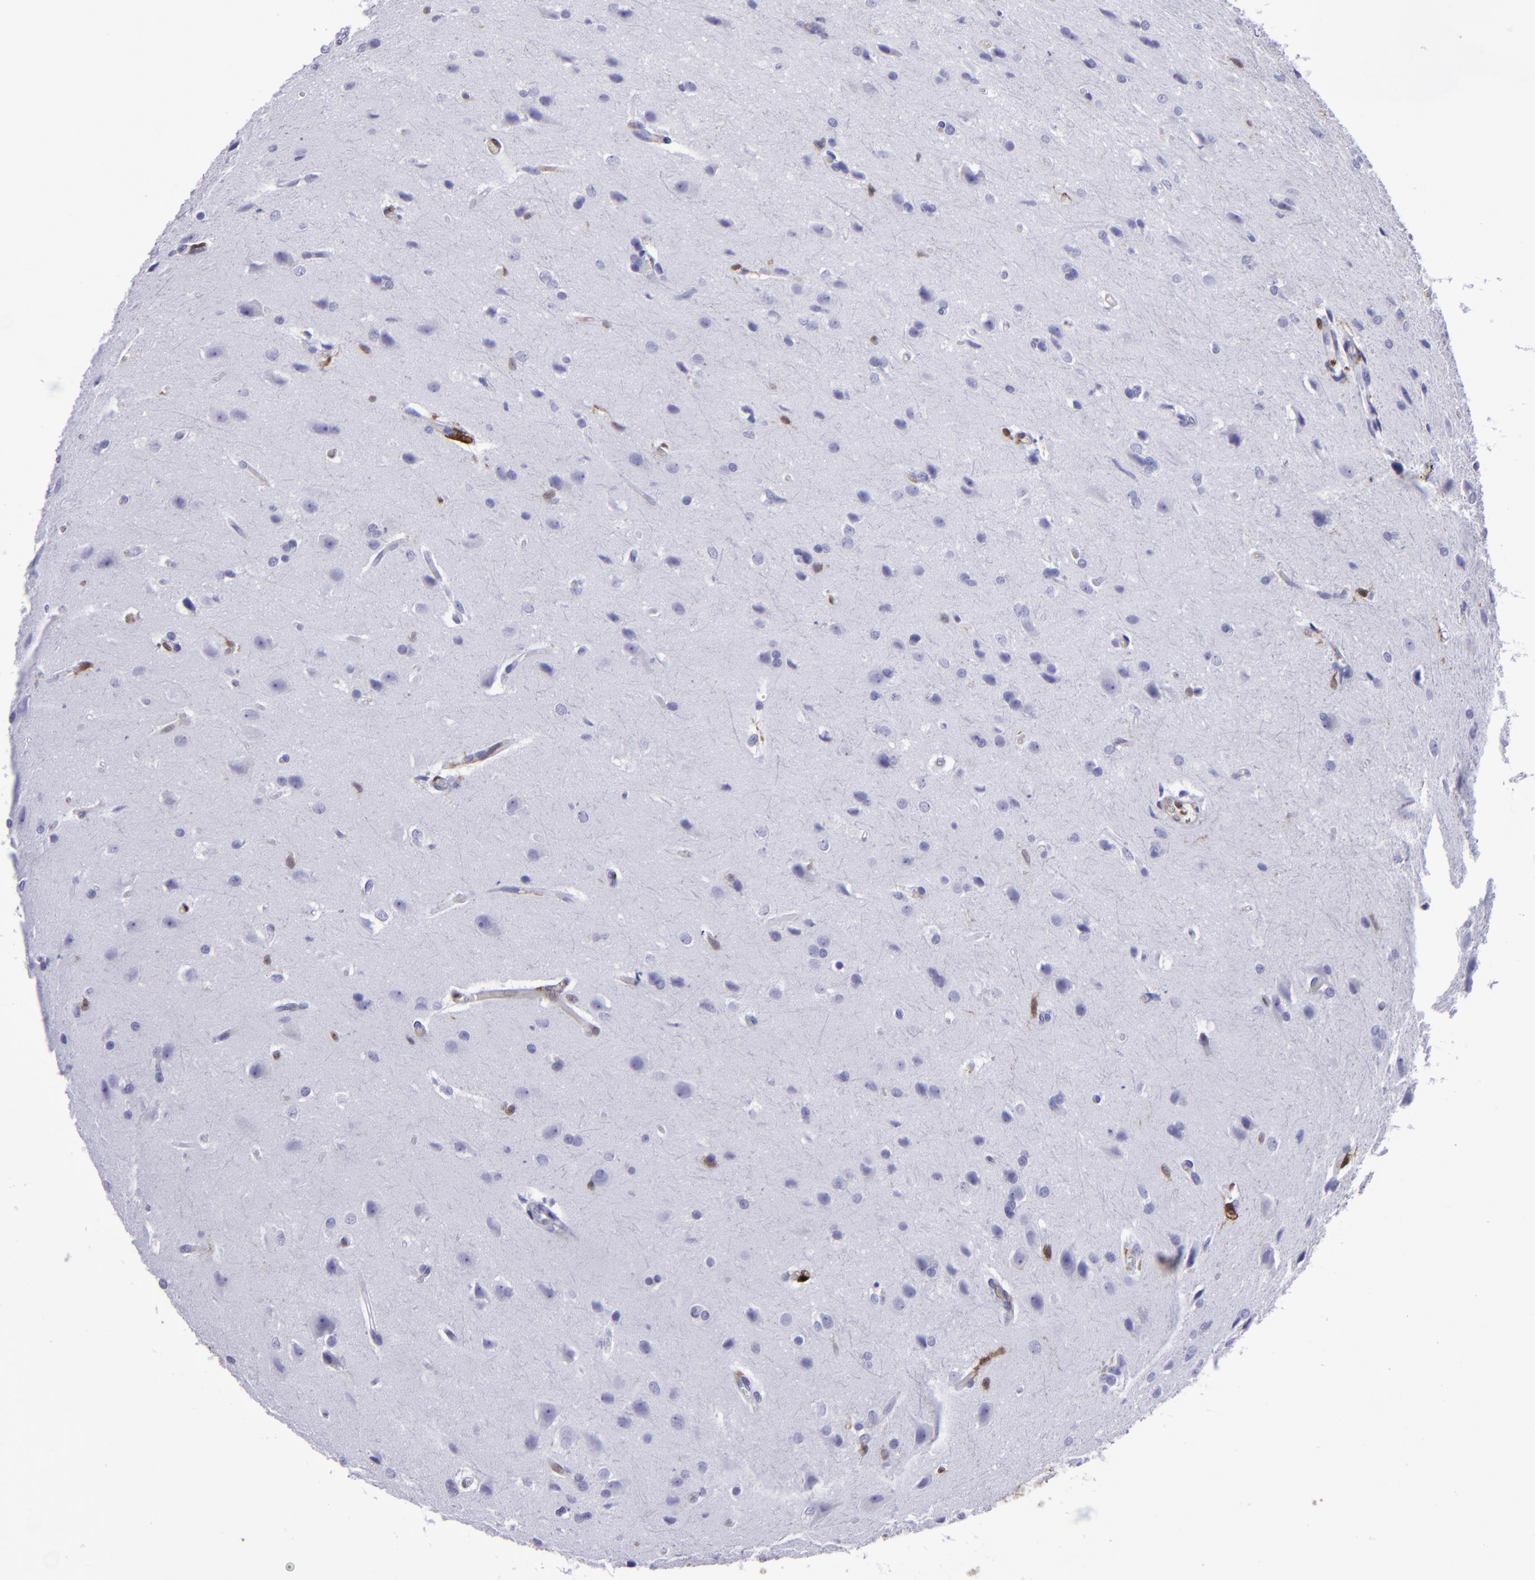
{"staining": {"intensity": "strong", "quantity": "<25%", "location": "nuclear"}, "tissue": "glioma", "cell_type": "Tumor cells", "image_type": "cancer", "snomed": [{"axis": "morphology", "description": "Glioma, malignant, High grade"}, {"axis": "topography", "description": "Brain"}], "caption": "A high-resolution photomicrograph shows IHC staining of malignant high-grade glioma, which demonstrates strong nuclear positivity in approximately <25% of tumor cells. (IHC, brightfield microscopy, high magnification).", "gene": "TYMP", "patient": {"sex": "male", "age": 68}}